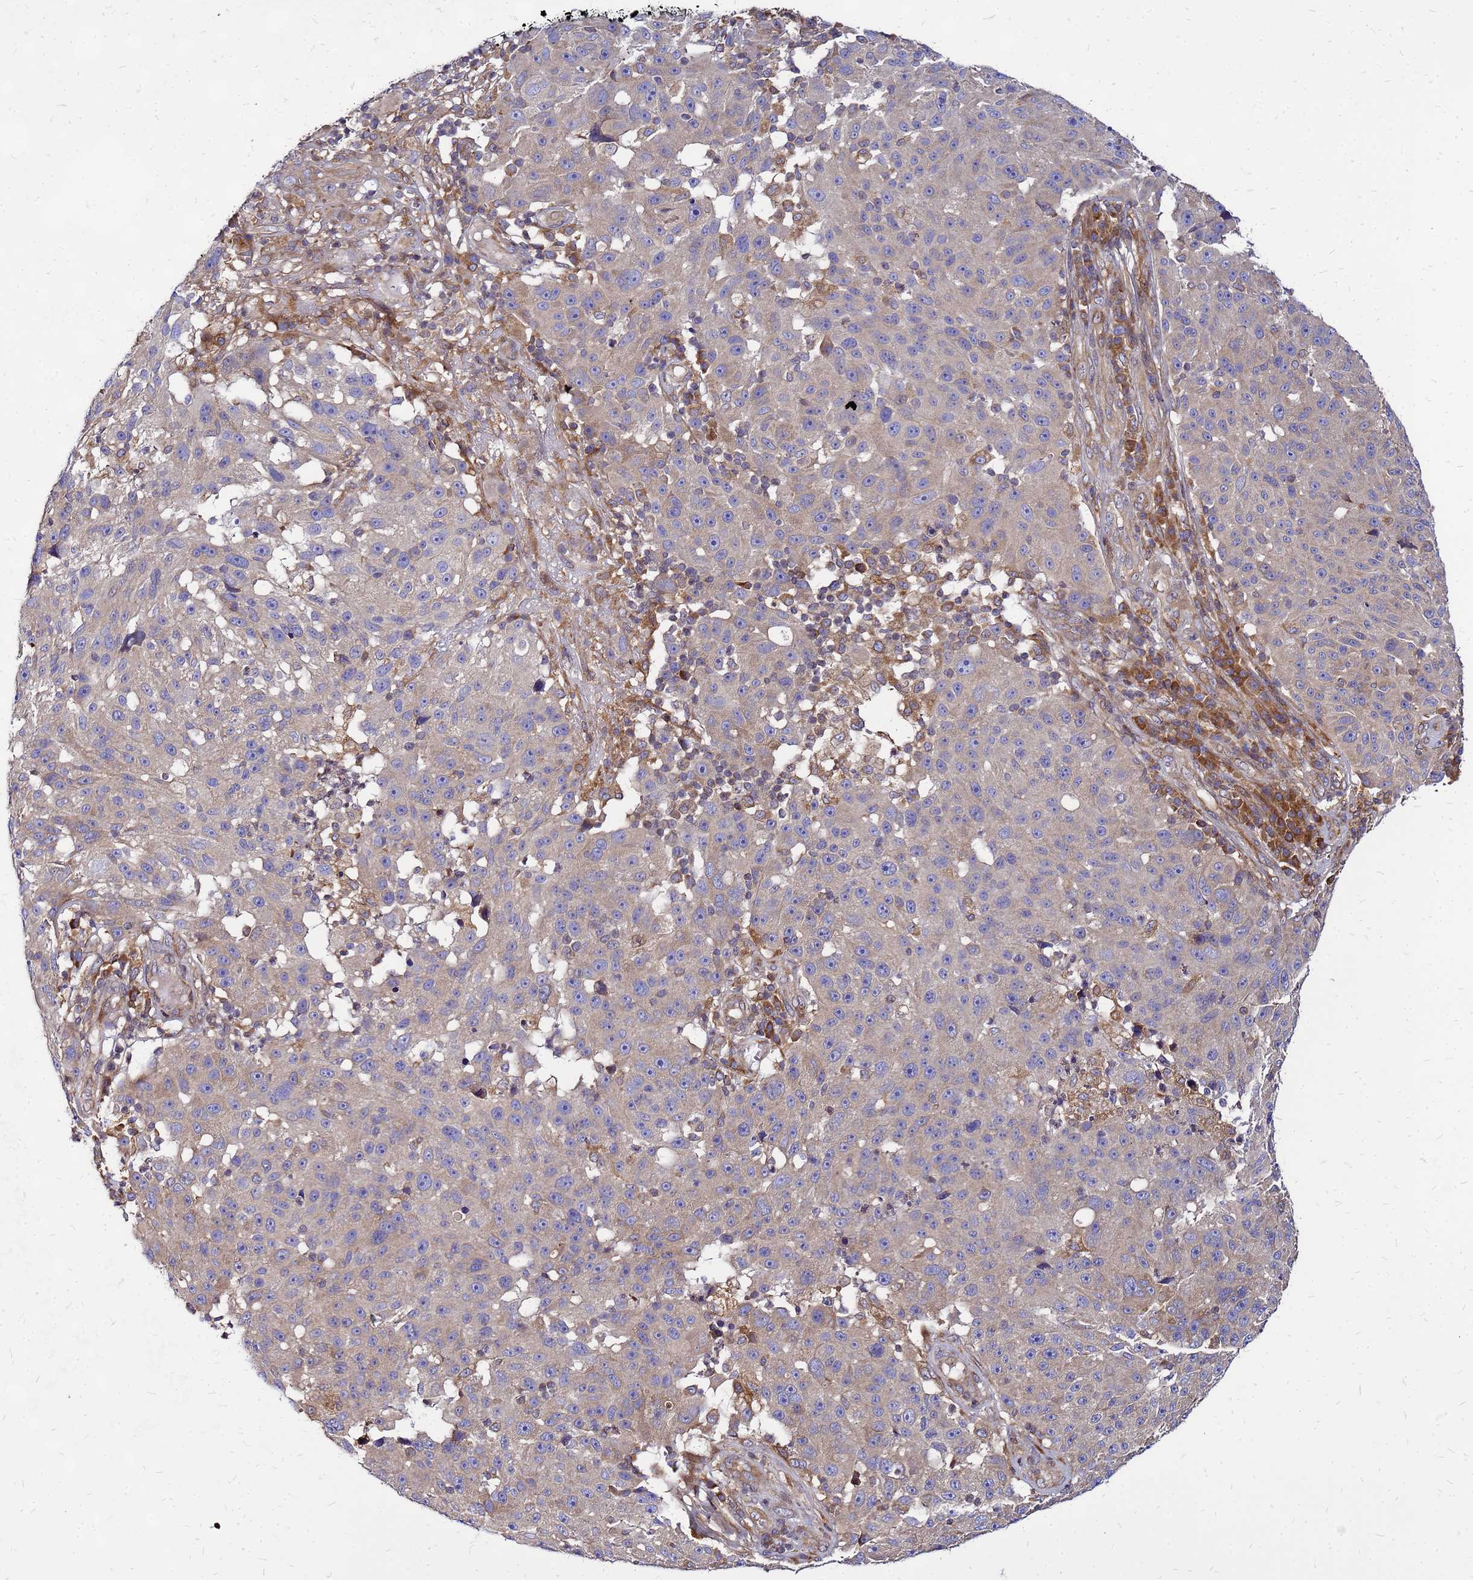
{"staining": {"intensity": "negative", "quantity": "none", "location": "none"}, "tissue": "melanoma", "cell_type": "Tumor cells", "image_type": "cancer", "snomed": [{"axis": "morphology", "description": "Malignant melanoma, NOS"}, {"axis": "topography", "description": "Skin"}], "caption": "Immunohistochemistry (IHC) image of human malignant melanoma stained for a protein (brown), which reveals no positivity in tumor cells.", "gene": "CYBC1", "patient": {"sex": "male", "age": 53}}